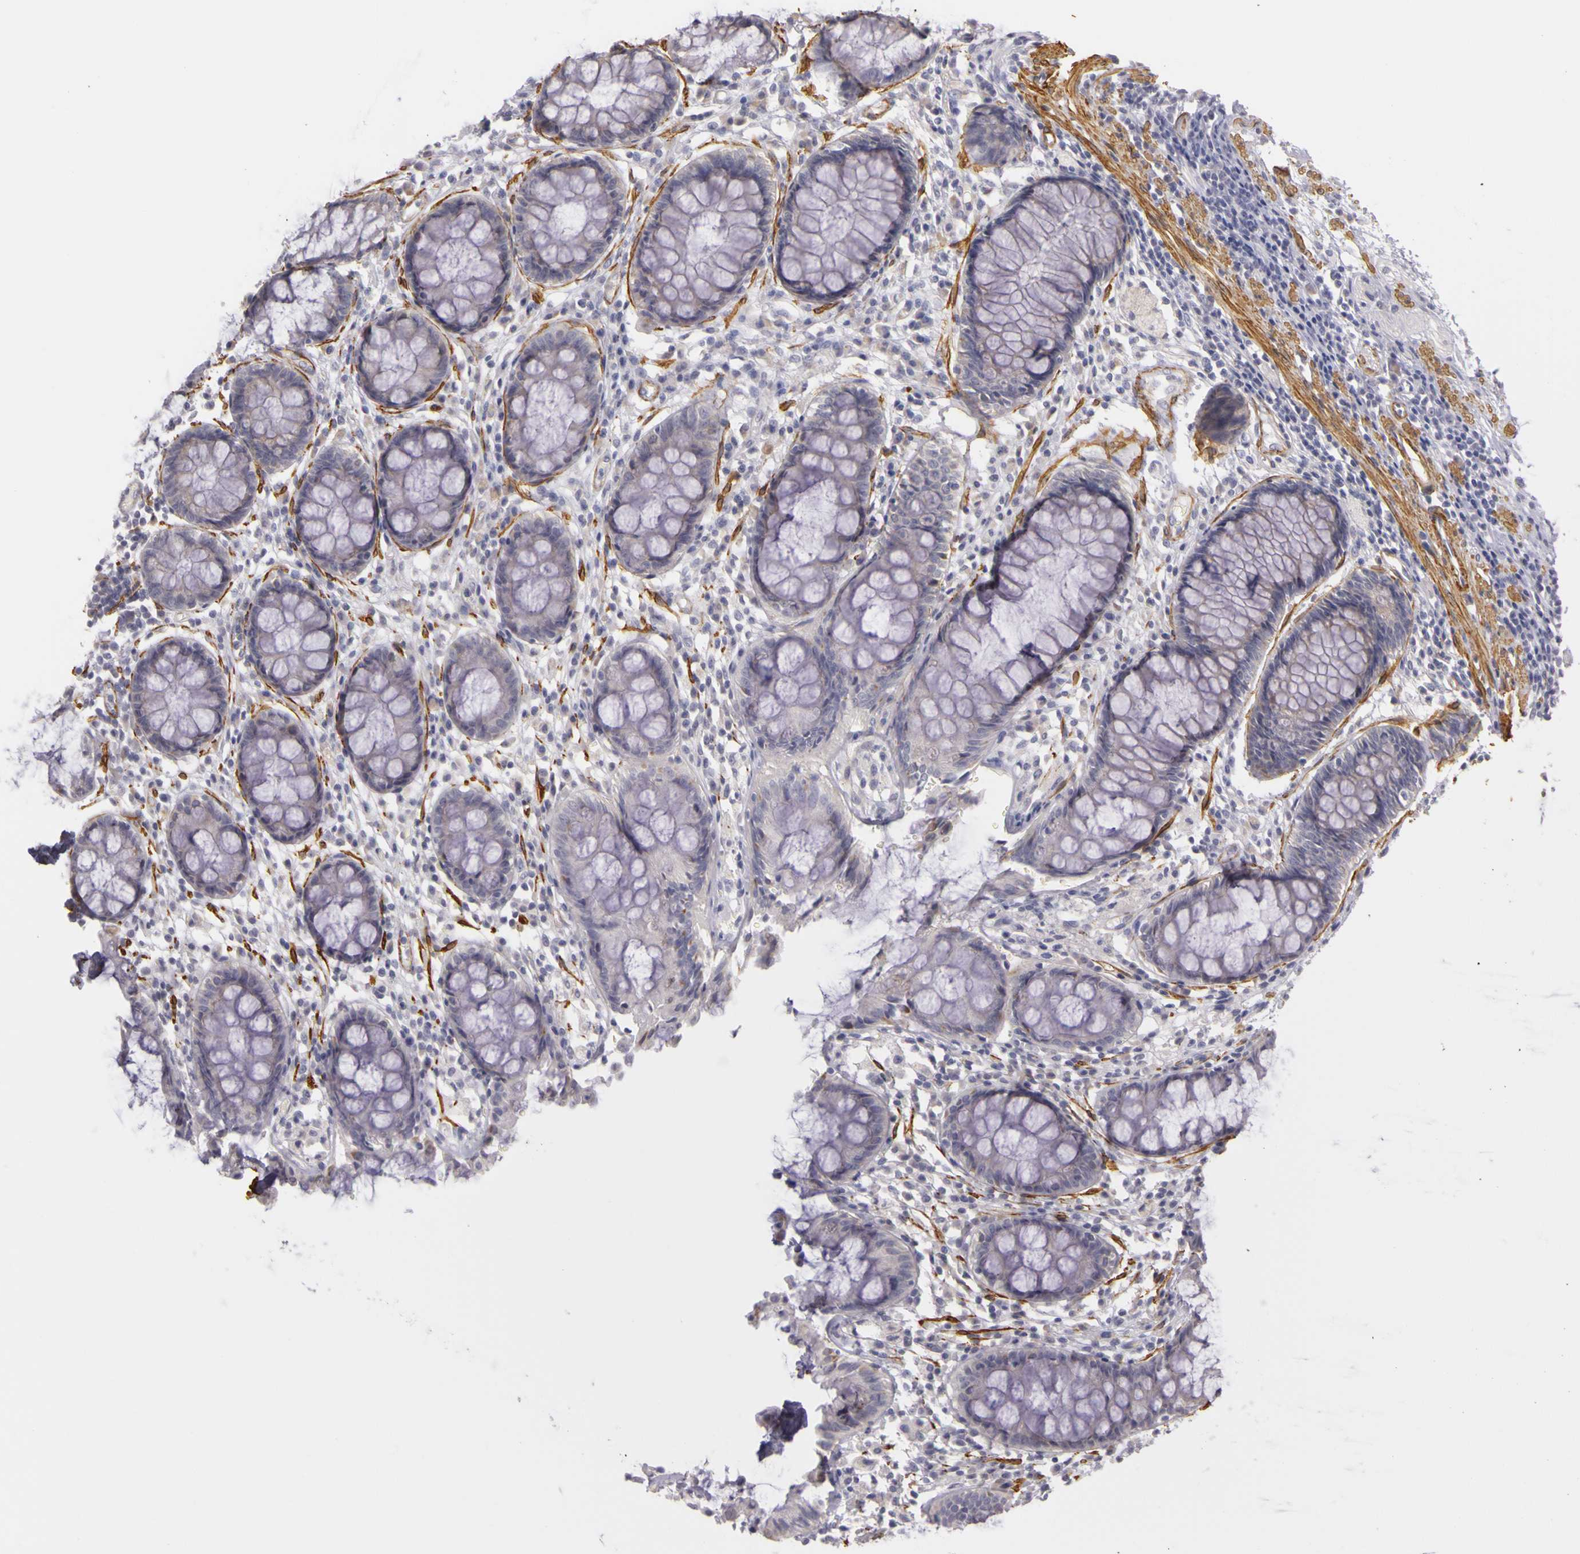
{"staining": {"intensity": "weak", "quantity": "25%-75%", "location": "cytoplasmic/membranous"}, "tissue": "rectum", "cell_type": "Glandular cells", "image_type": "normal", "snomed": [{"axis": "morphology", "description": "Normal tissue, NOS"}, {"axis": "topography", "description": "Rectum"}], "caption": "Rectum stained with immunohistochemistry shows weak cytoplasmic/membranous positivity in approximately 25%-75% of glandular cells.", "gene": "CNTN2", "patient": {"sex": "female", "age": 66}}